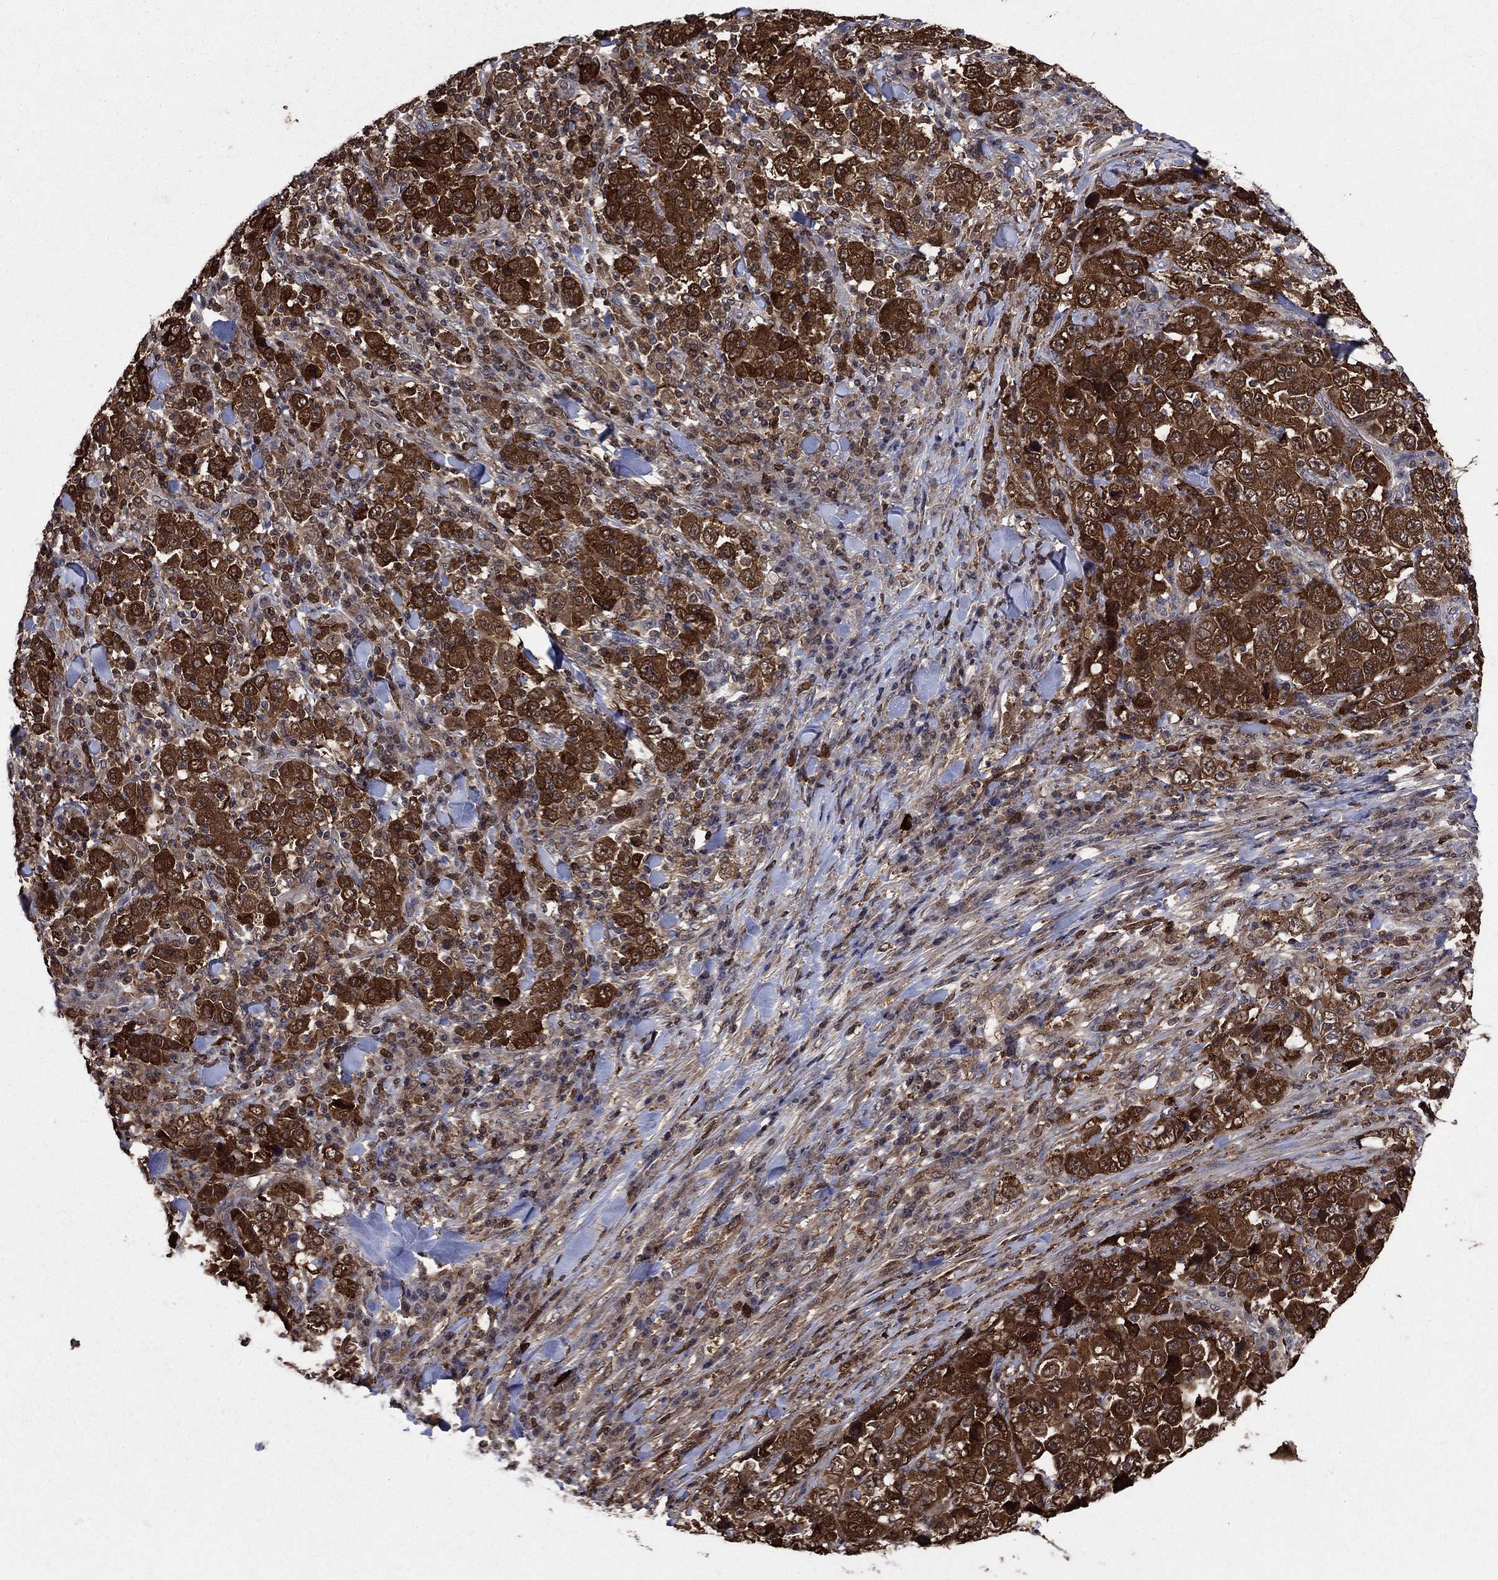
{"staining": {"intensity": "strong", "quantity": ">75%", "location": "cytoplasmic/membranous"}, "tissue": "stomach cancer", "cell_type": "Tumor cells", "image_type": "cancer", "snomed": [{"axis": "morphology", "description": "Normal tissue, NOS"}, {"axis": "morphology", "description": "Adenocarcinoma, NOS"}, {"axis": "topography", "description": "Stomach, upper"}, {"axis": "topography", "description": "Stomach"}], "caption": "DAB immunohistochemical staining of human stomach cancer (adenocarcinoma) exhibits strong cytoplasmic/membranous protein positivity in about >75% of tumor cells.", "gene": "CACYBP", "patient": {"sex": "male", "age": 59}}